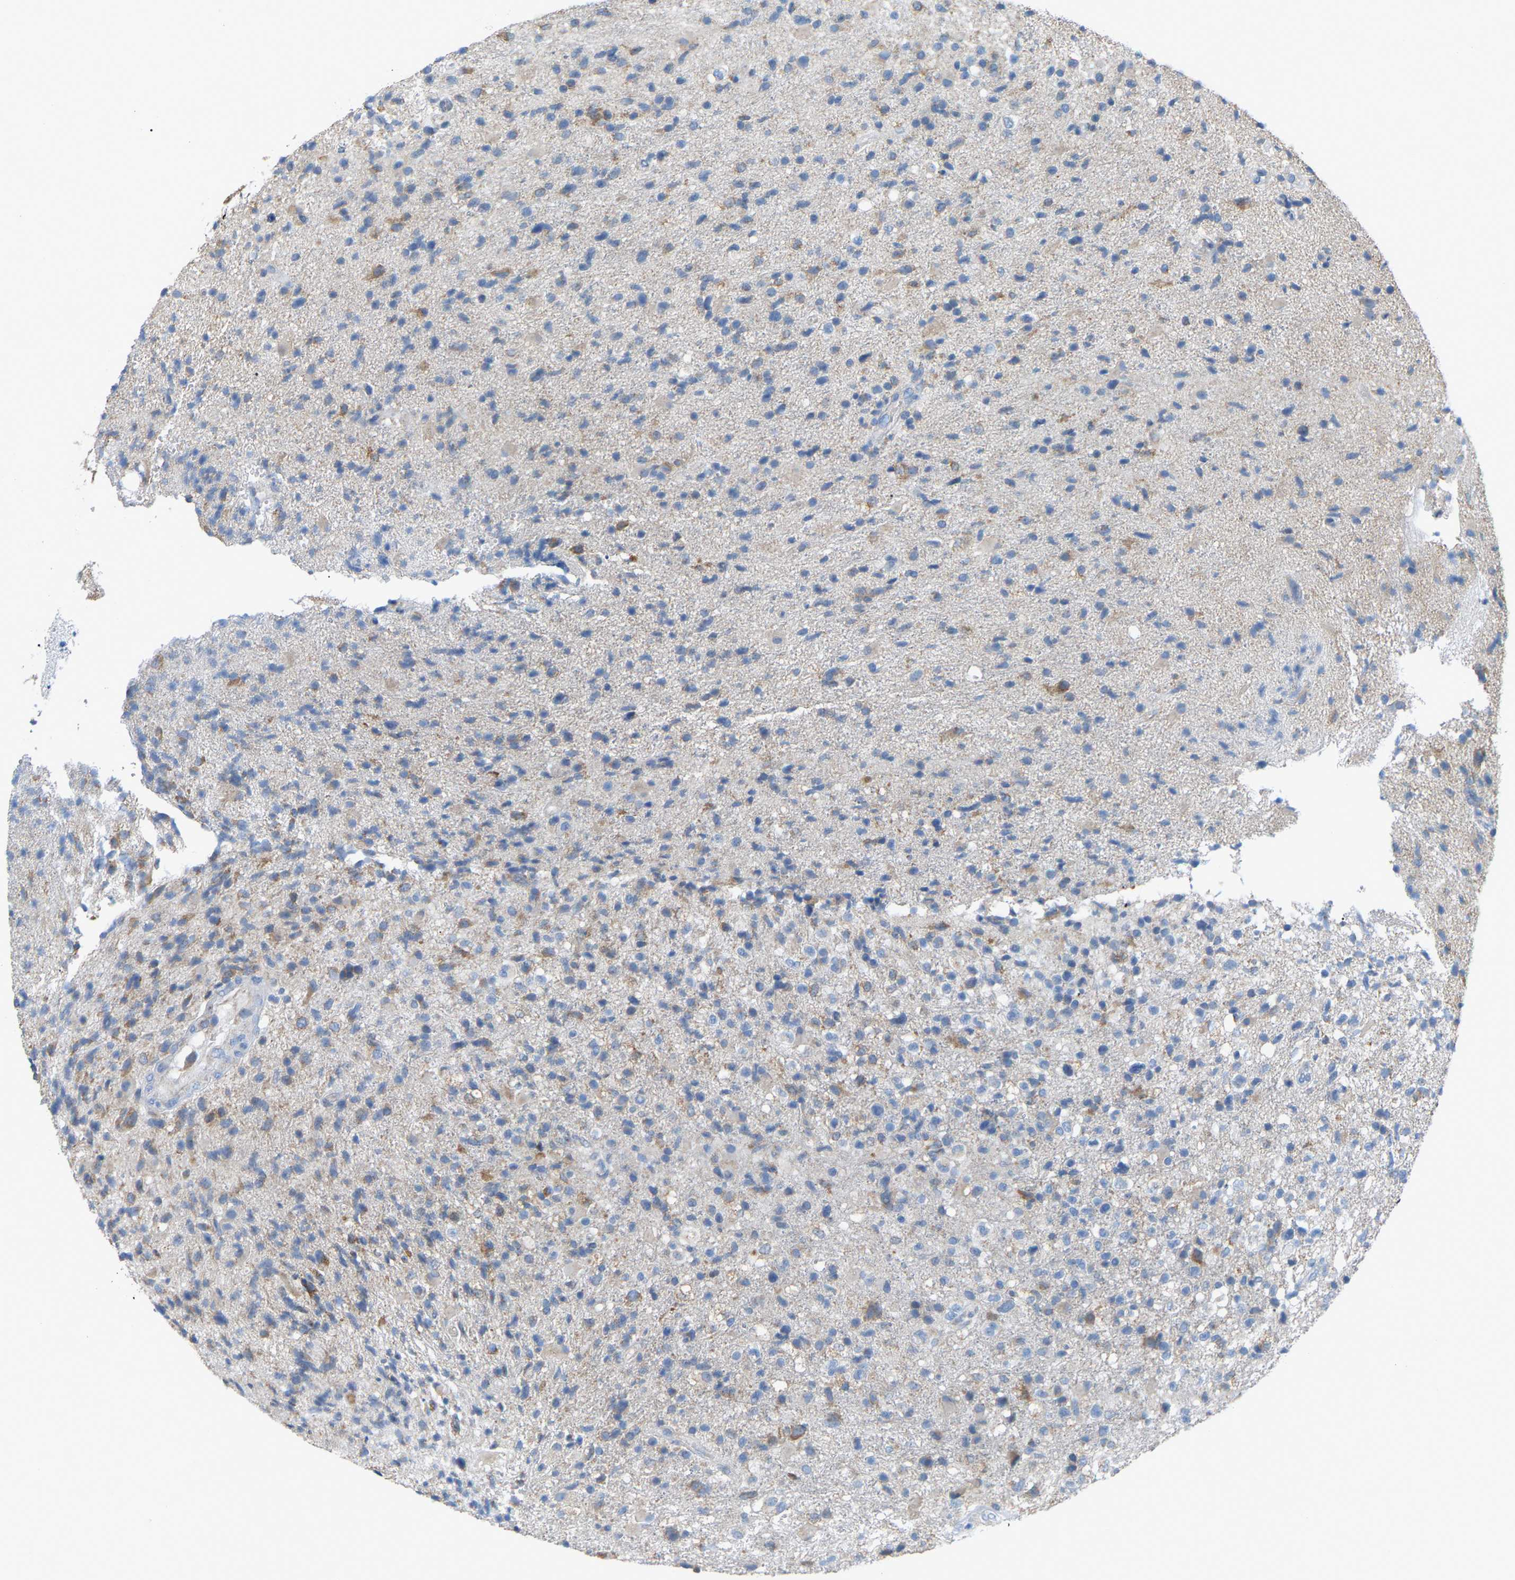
{"staining": {"intensity": "weak", "quantity": "<25%", "location": "cytoplasmic/membranous"}, "tissue": "glioma", "cell_type": "Tumor cells", "image_type": "cancer", "snomed": [{"axis": "morphology", "description": "Glioma, malignant, High grade"}, {"axis": "topography", "description": "Brain"}], "caption": "High-grade glioma (malignant) was stained to show a protein in brown. There is no significant expression in tumor cells.", "gene": "CROT", "patient": {"sex": "male", "age": 72}}